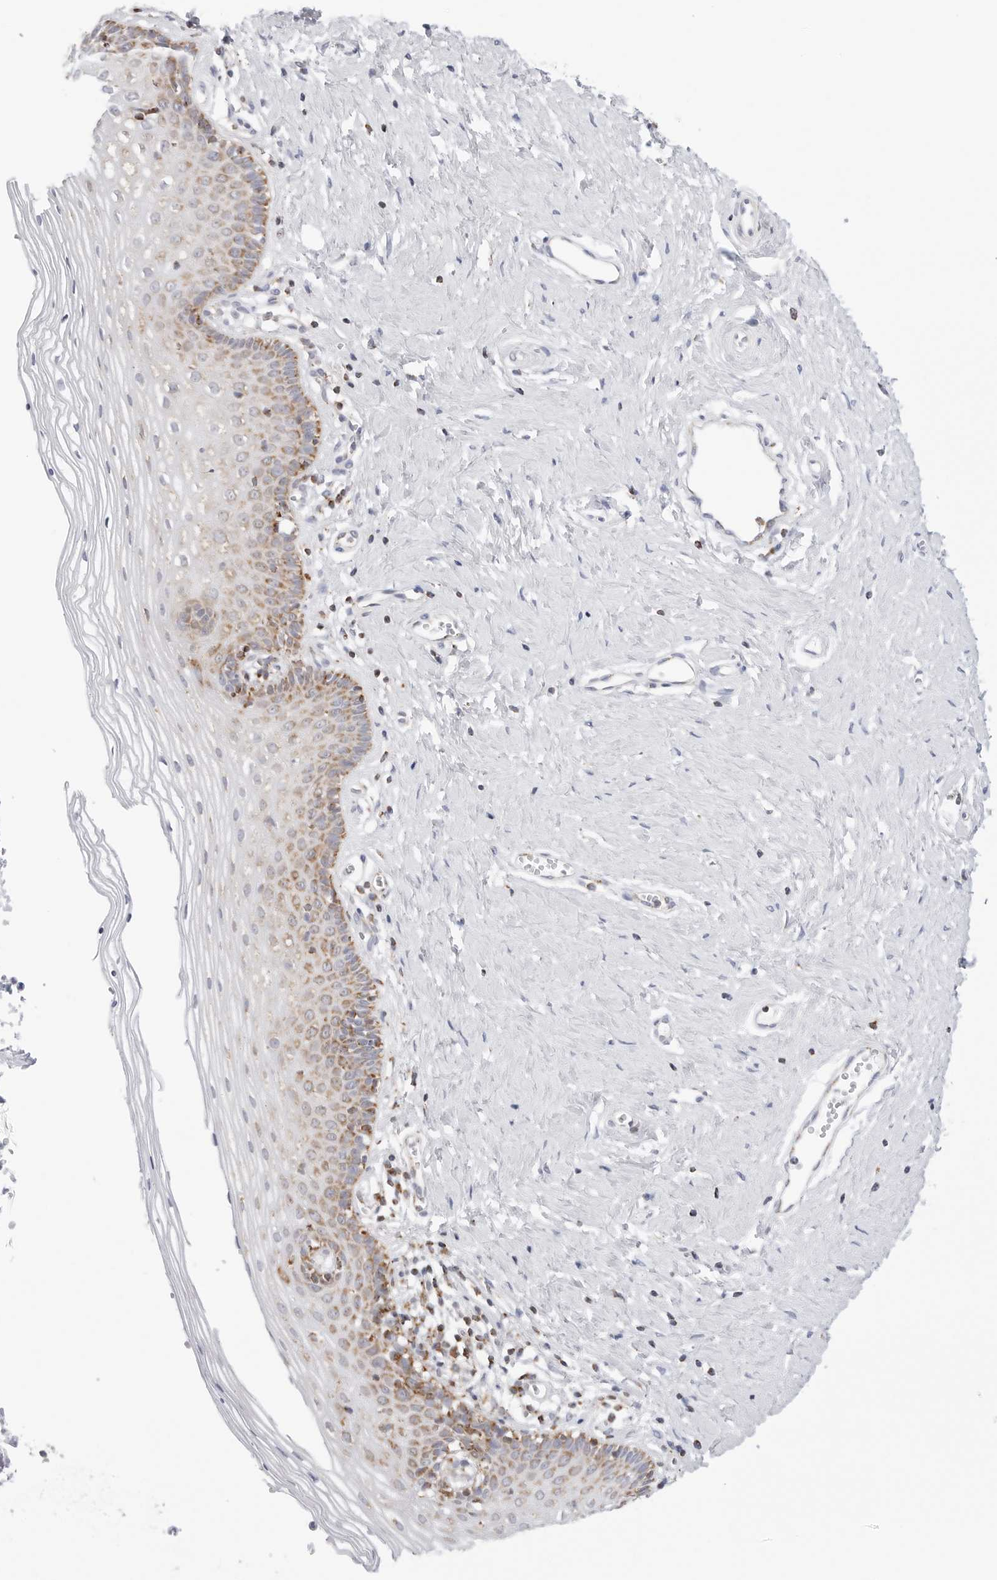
{"staining": {"intensity": "moderate", "quantity": "<25%", "location": "cytoplasmic/membranous"}, "tissue": "vagina", "cell_type": "Squamous epithelial cells", "image_type": "normal", "snomed": [{"axis": "morphology", "description": "Normal tissue, NOS"}, {"axis": "topography", "description": "Vagina"}], "caption": "Immunohistochemical staining of normal human vagina displays moderate cytoplasmic/membranous protein positivity in approximately <25% of squamous epithelial cells. Nuclei are stained in blue.", "gene": "ATP5IF1", "patient": {"sex": "female", "age": 32}}